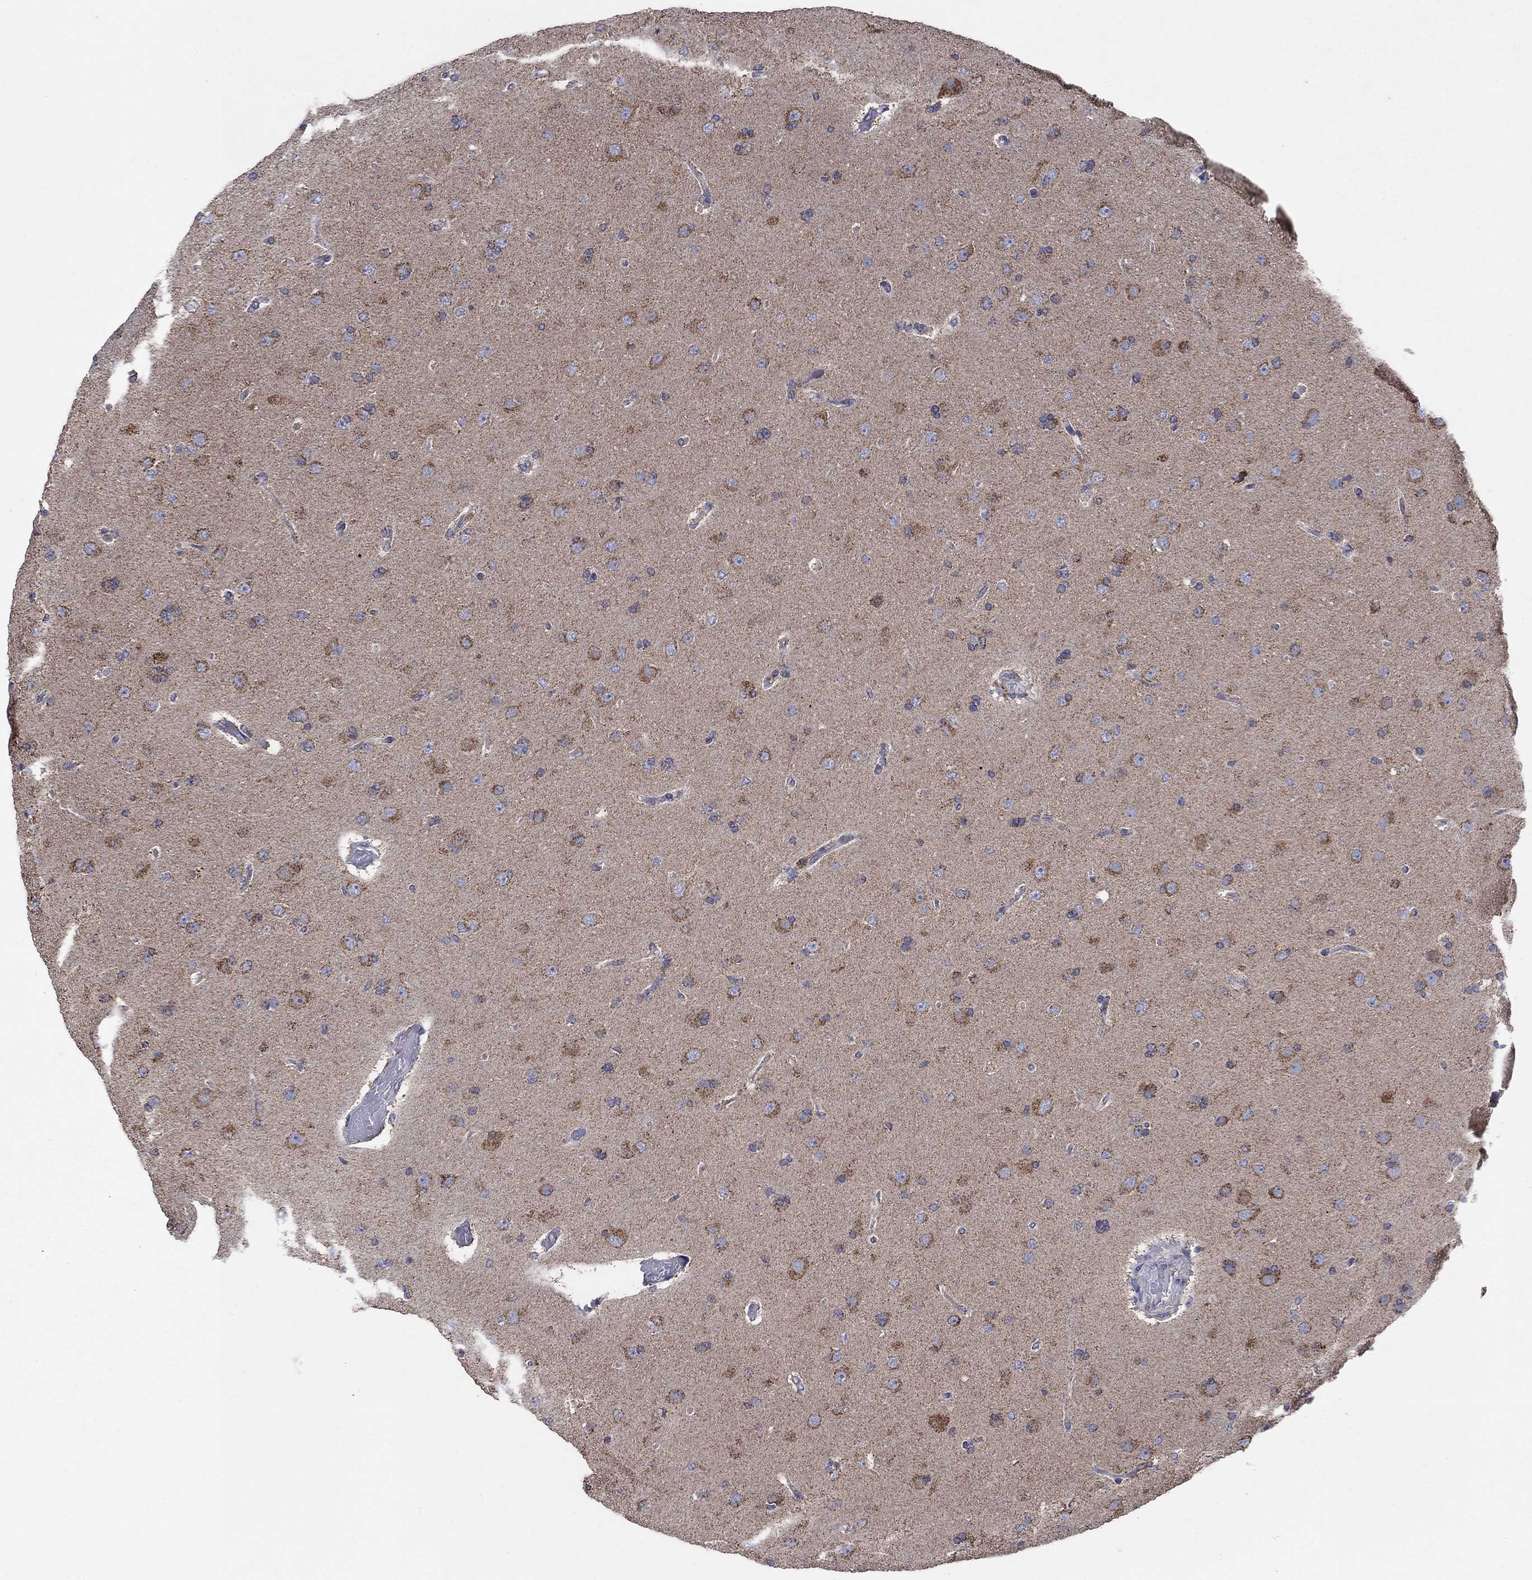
{"staining": {"intensity": "strong", "quantity": "<25%", "location": "cytoplasmic/membranous"}, "tissue": "glioma", "cell_type": "Tumor cells", "image_type": "cancer", "snomed": [{"axis": "morphology", "description": "Glioma, malignant, NOS"}, {"axis": "topography", "description": "Cerebral cortex"}], "caption": "This is an image of immunohistochemistry staining of glioma, which shows strong staining in the cytoplasmic/membranous of tumor cells.", "gene": "C9orf85", "patient": {"sex": "male", "age": 58}}